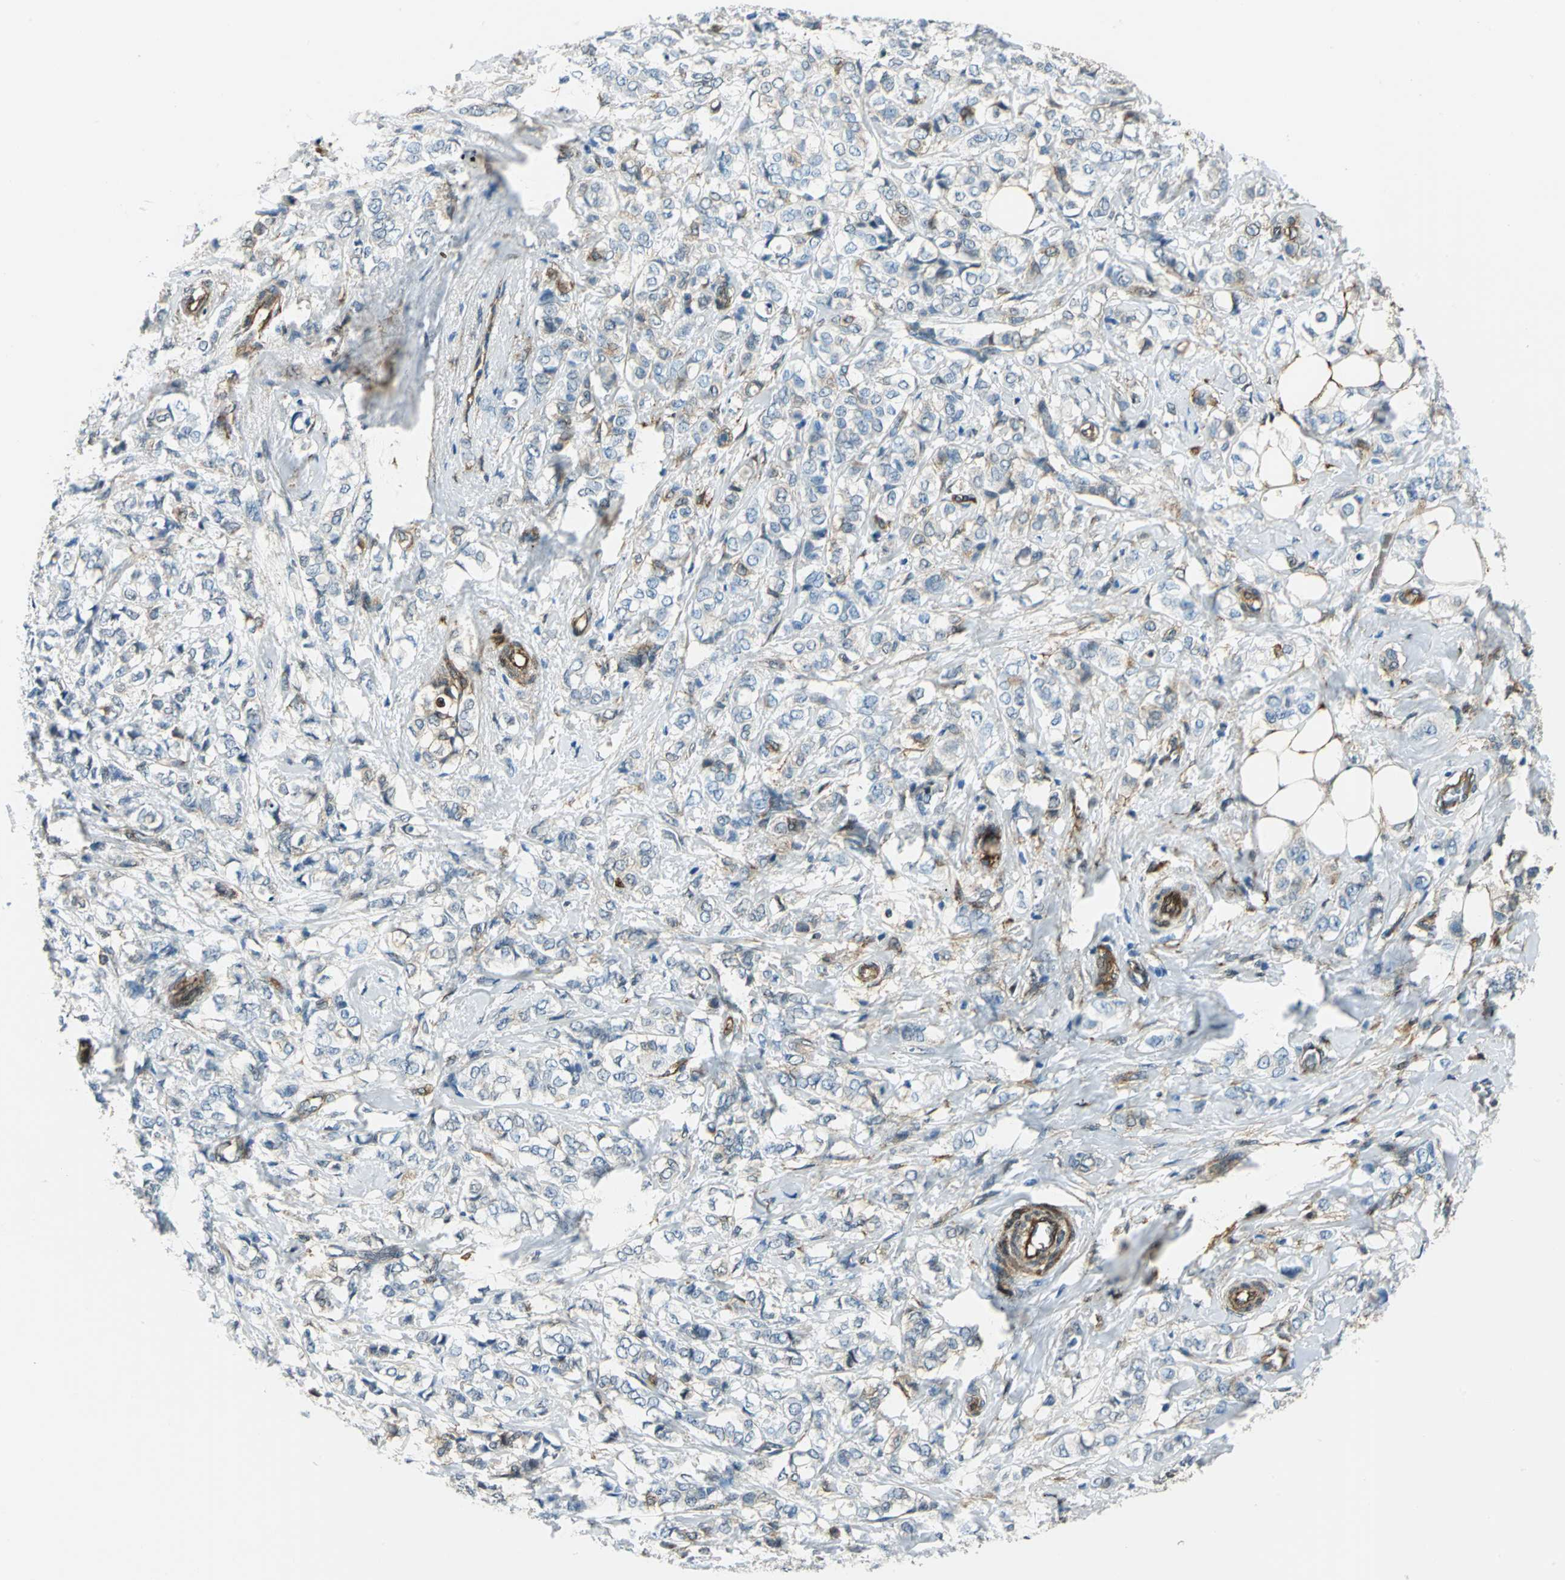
{"staining": {"intensity": "weak", "quantity": "25%-75%", "location": "cytoplasmic/membranous"}, "tissue": "breast cancer", "cell_type": "Tumor cells", "image_type": "cancer", "snomed": [{"axis": "morphology", "description": "Lobular carcinoma"}, {"axis": "topography", "description": "Breast"}], "caption": "A micrograph showing weak cytoplasmic/membranous staining in about 25%-75% of tumor cells in breast cancer, as visualized by brown immunohistochemical staining.", "gene": "HSPB1", "patient": {"sex": "female", "age": 60}}